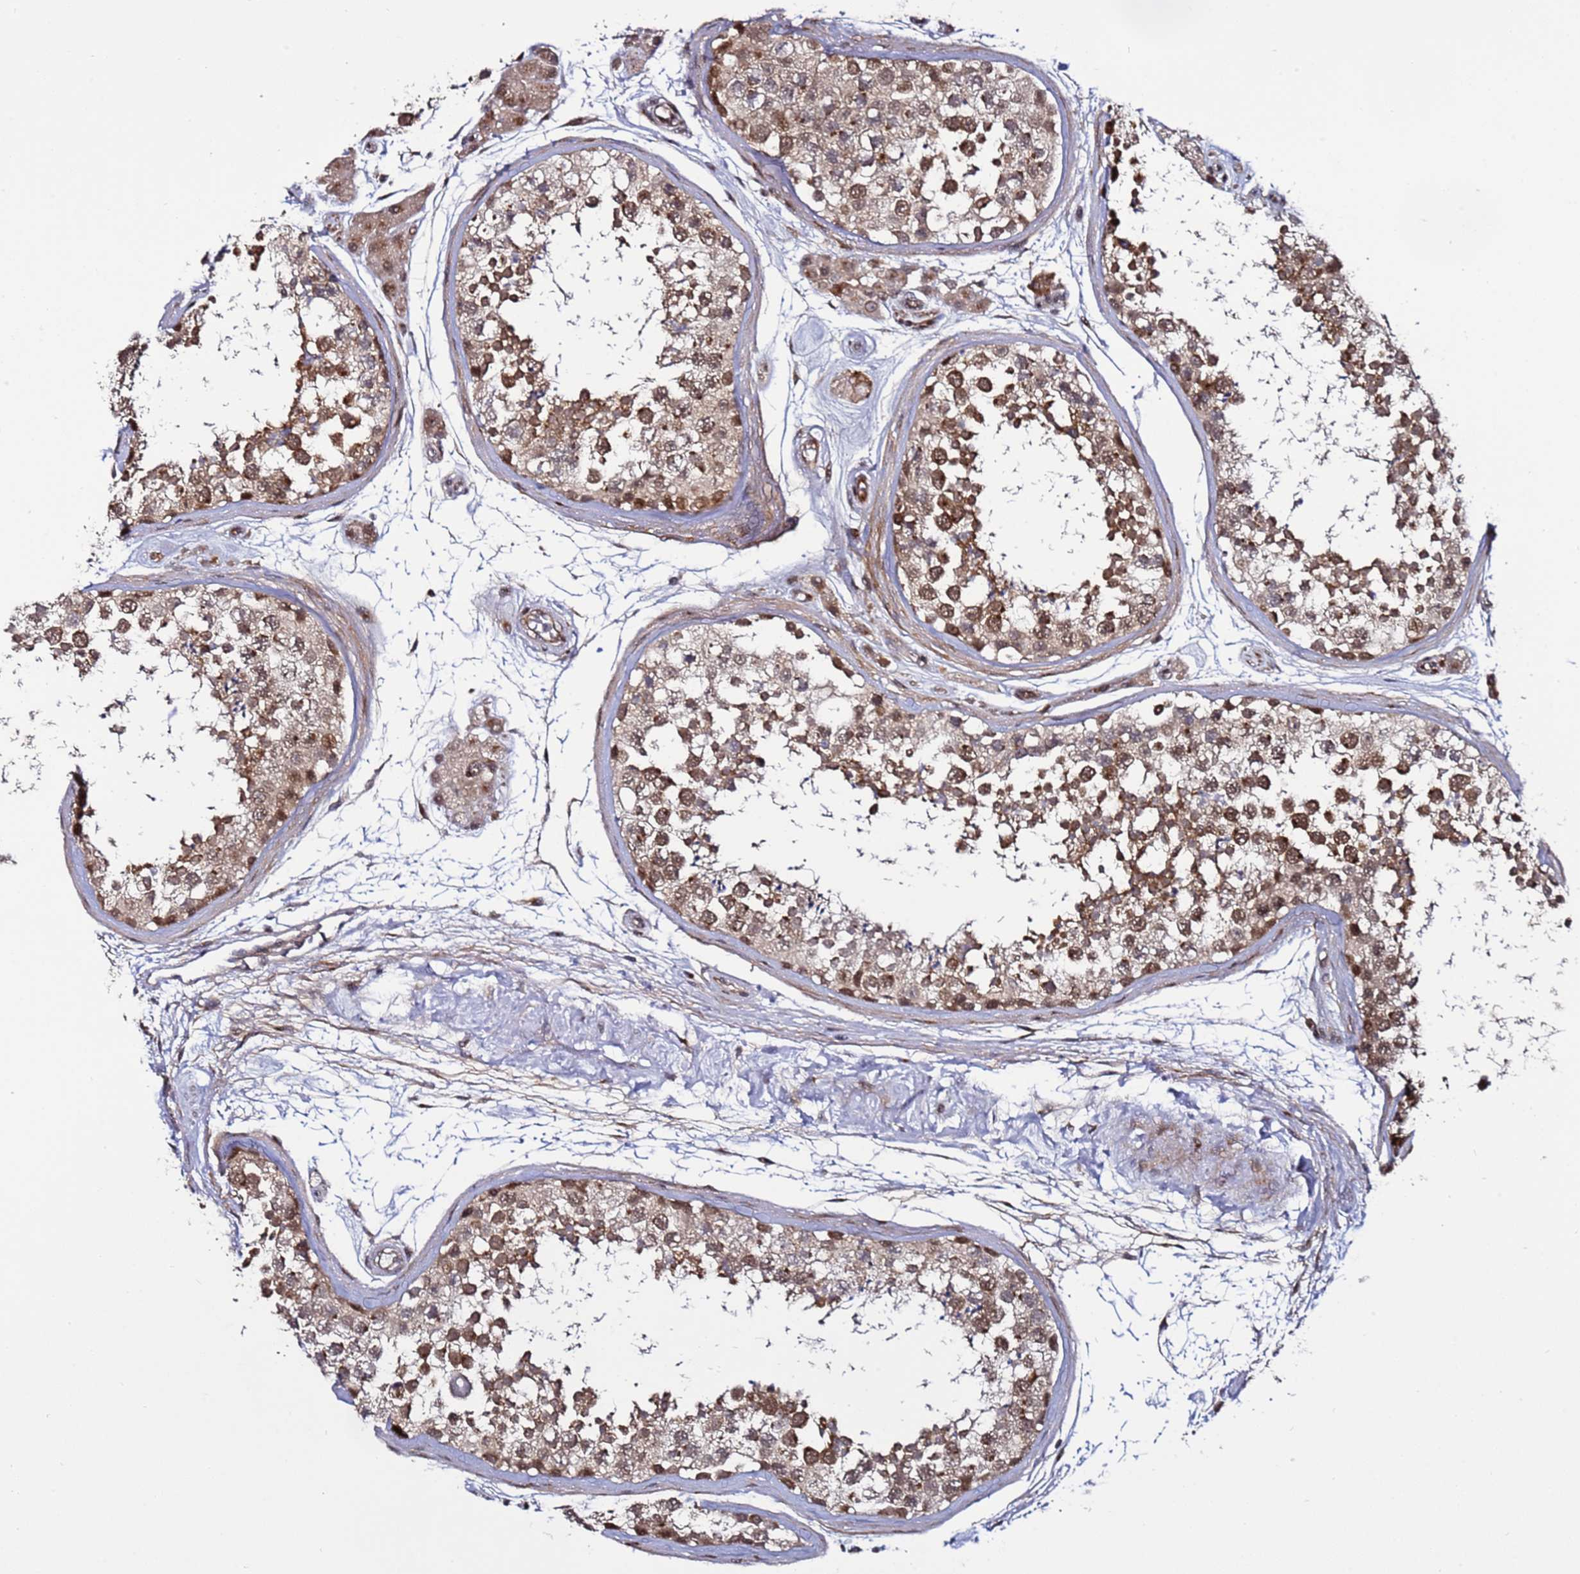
{"staining": {"intensity": "moderate", "quantity": ">75%", "location": "cytoplasmic/membranous,nuclear"}, "tissue": "testis", "cell_type": "Cells in seminiferous ducts", "image_type": "normal", "snomed": [{"axis": "morphology", "description": "Normal tissue, NOS"}, {"axis": "topography", "description": "Testis"}], "caption": "Human testis stained for a protein (brown) exhibits moderate cytoplasmic/membranous,nuclear positive staining in approximately >75% of cells in seminiferous ducts.", "gene": "POLR2D", "patient": {"sex": "male", "age": 56}}